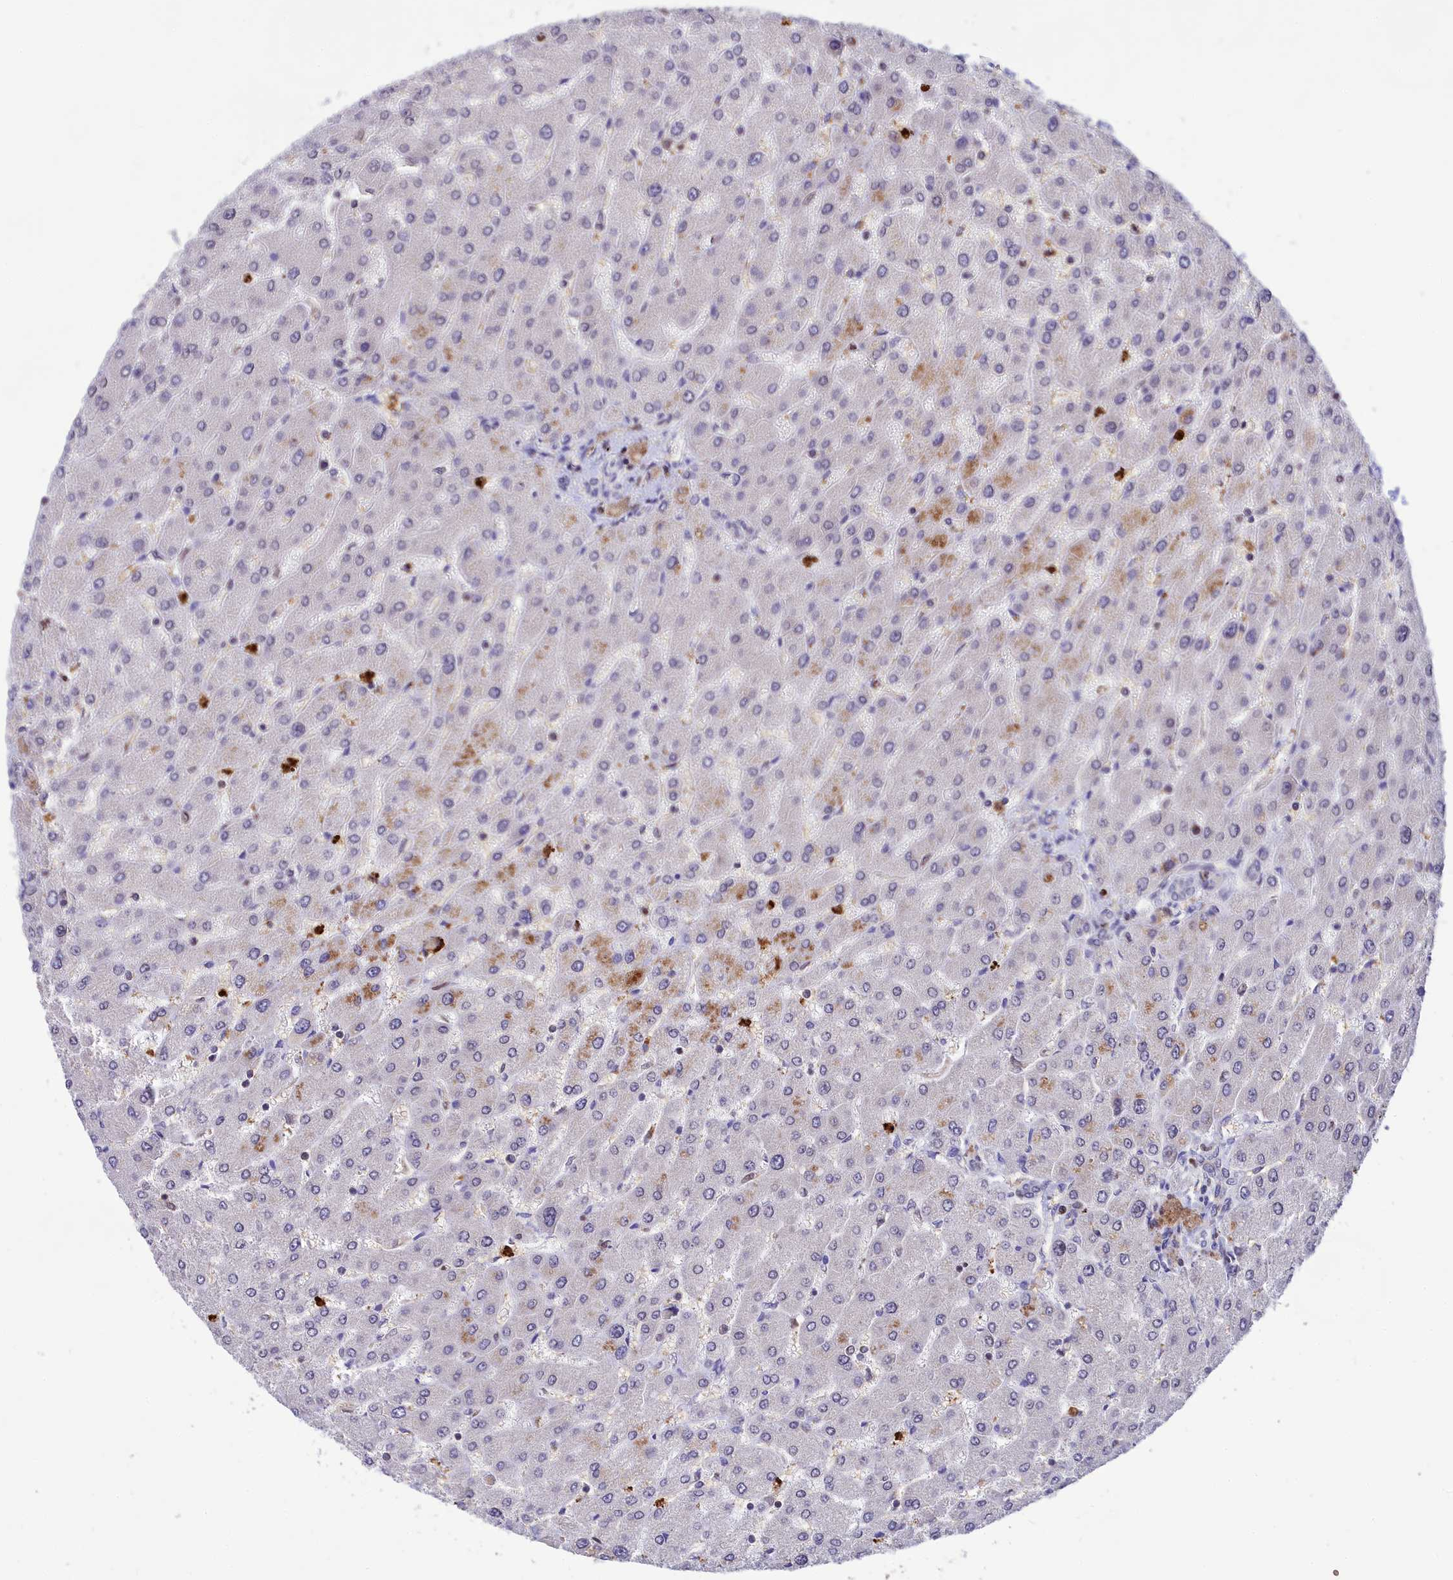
{"staining": {"intensity": "negative", "quantity": "none", "location": "none"}, "tissue": "liver", "cell_type": "Cholangiocytes", "image_type": "normal", "snomed": [{"axis": "morphology", "description": "Normal tissue, NOS"}, {"axis": "topography", "description": "Liver"}], "caption": "Immunohistochemical staining of normal human liver shows no significant staining in cholangiocytes. (Stains: DAB immunohistochemistry with hematoxylin counter stain, Microscopy: brightfield microscopy at high magnification).", "gene": "PKHD1L1", "patient": {"sex": "male", "age": 55}}